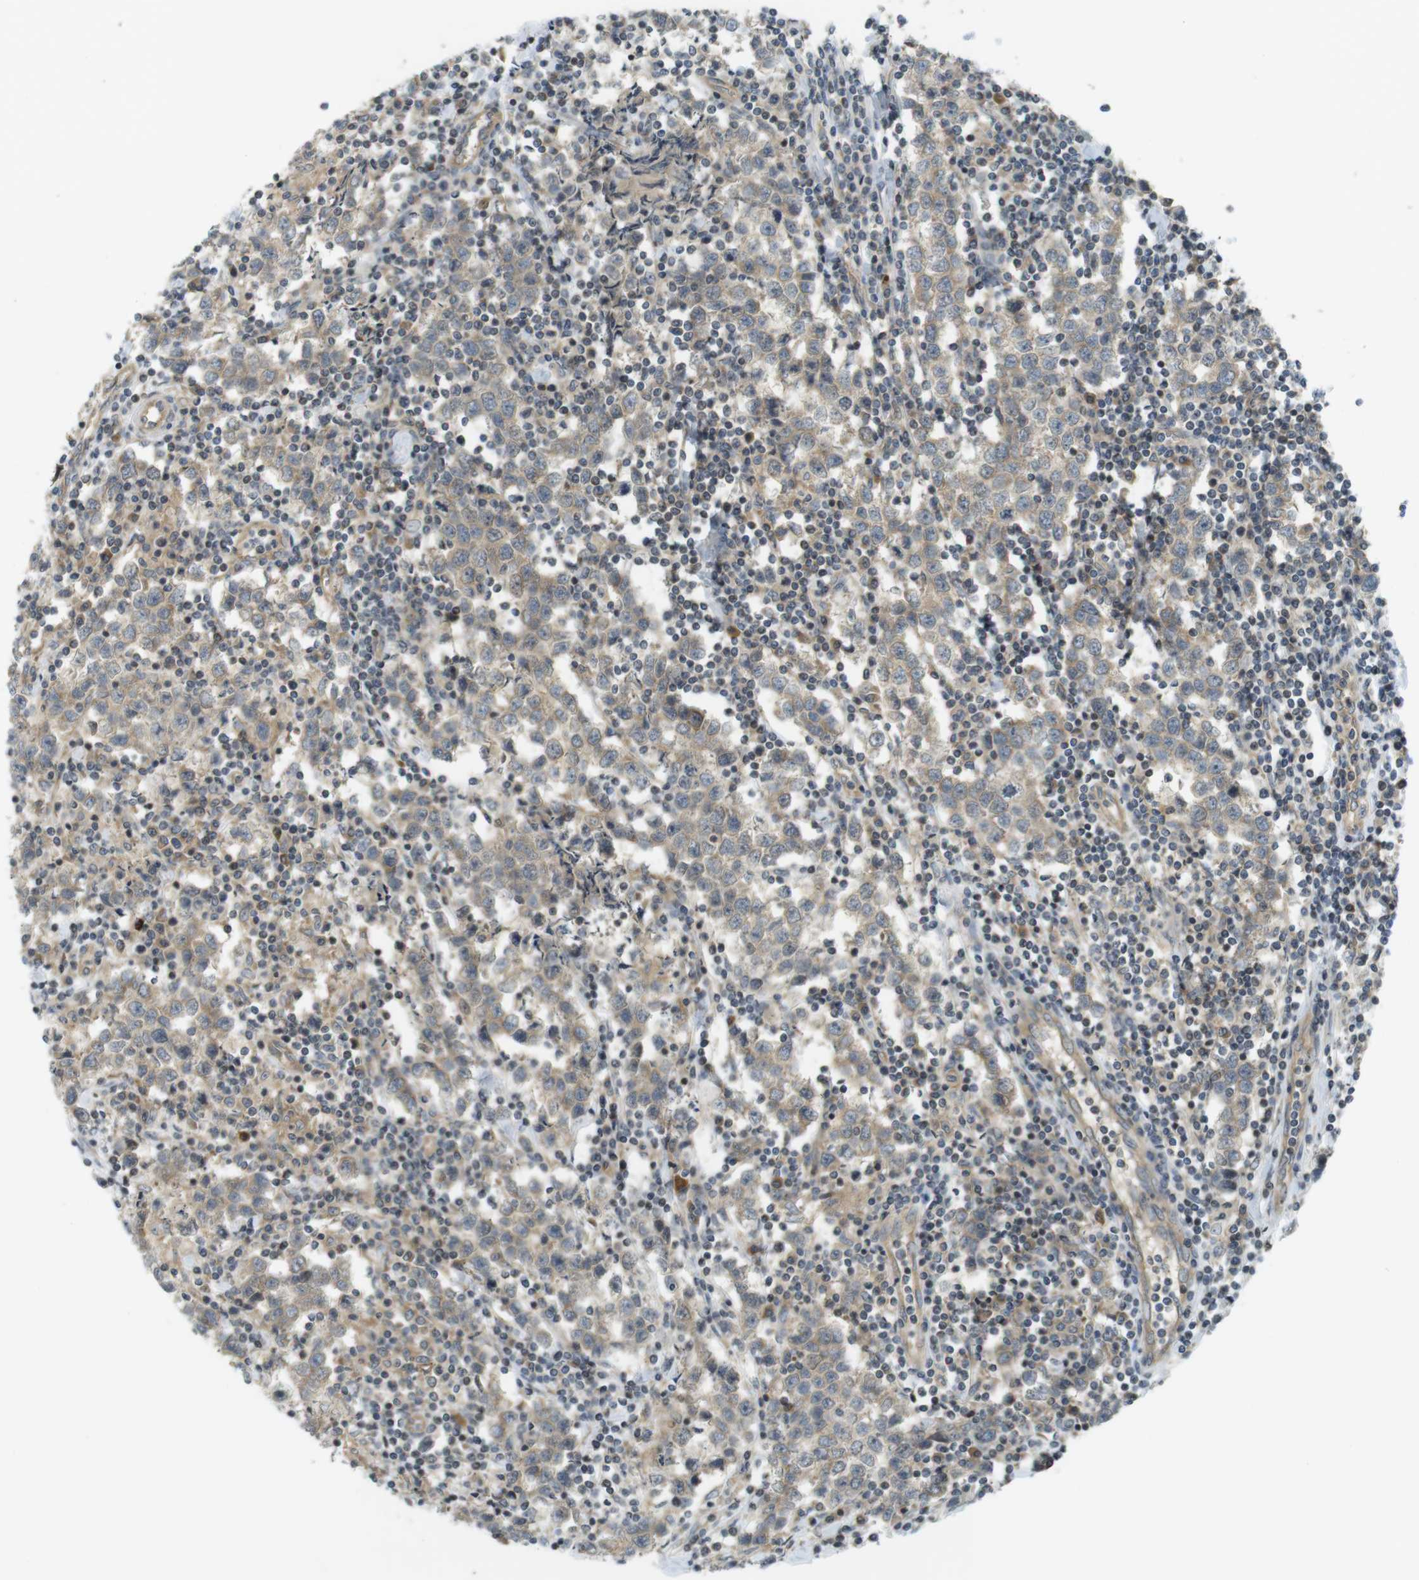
{"staining": {"intensity": "weak", "quantity": "25%-75%", "location": "cytoplasmic/membranous"}, "tissue": "testis cancer", "cell_type": "Tumor cells", "image_type": "cancer", "snomed": [{"axis": "morphology", "description": "Seminoma, NOS"}, {"axis": "morphology", "description": "Carcinoma, Embryonal, NOS"}, {"axis": "topography", "description": "Testis"}], "caption": "Immunohistochemistry (IHC) of human testis cancer (seminoma) reveals low levels of weak cytoplasmic/membranous positivity in about 25%-75% of tumor cells. The staining was performed using DAB to visualize the protein expression in brown, while the nuclei were stained in blue with hematoxylin (Magnification: 20x).", "gene": "CLTC", "patient": {"sex": "male", "age": 36}}